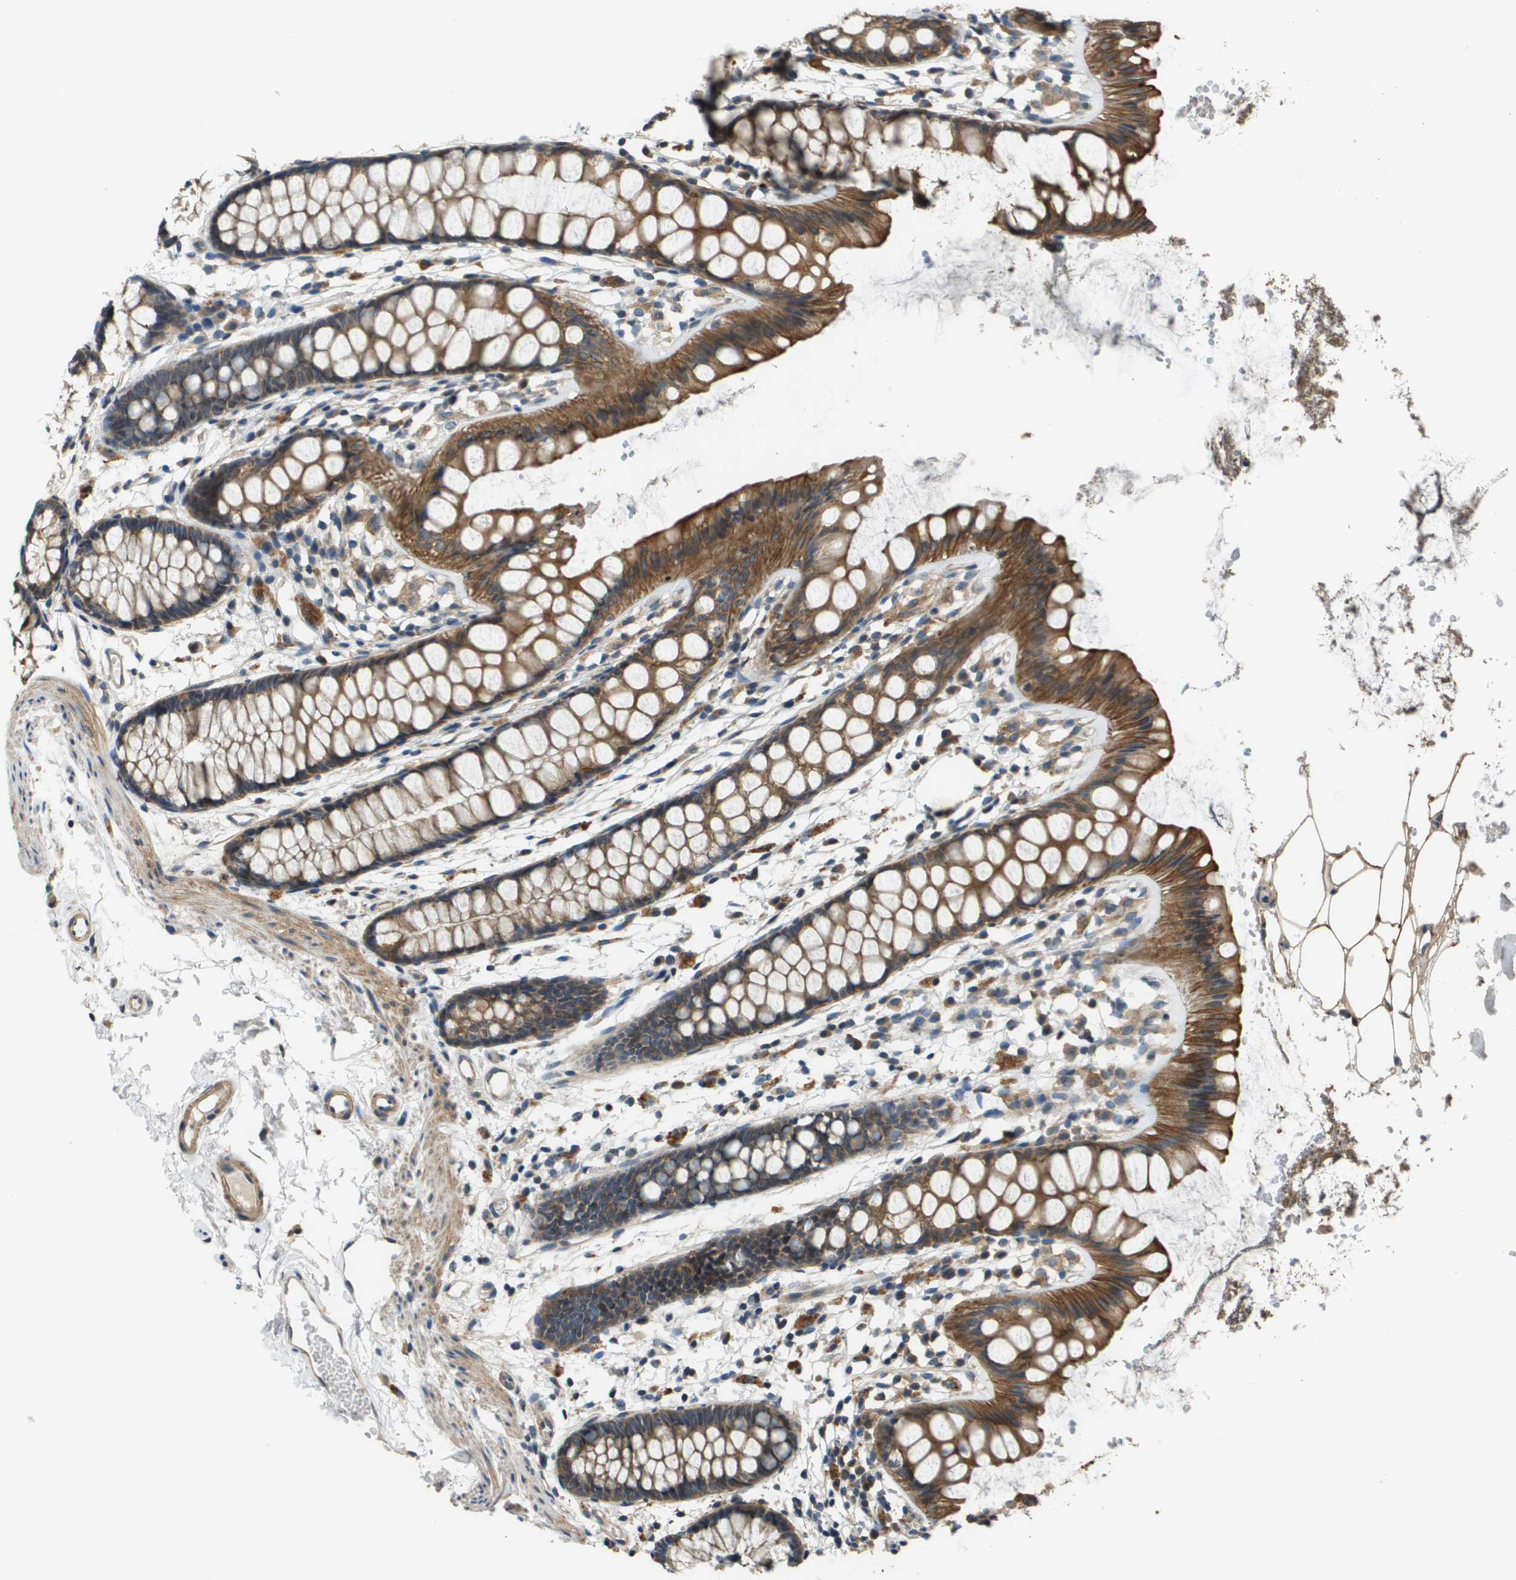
{"staining": {"intensity": "moderate", "quantity": ">75%", "location": "cytoplasmic/membranous"}, "tissue": "rectum", "cell_type": "Glandular cells", "image_type": "normal", "snomed": [{"axis": "morphology", "description": "Normal tissue, NOS"}, {"axis": "topography", "description": "Rectum"}], "caption": "DAB immunohistochemical staining of unremarkable human rectum reveals moderate cytoplasmic/membranous protein expression in approximately >75% of glandular cells.", "gene": "CDKN2C", "patient": {"sex": "female", "age": 66}}